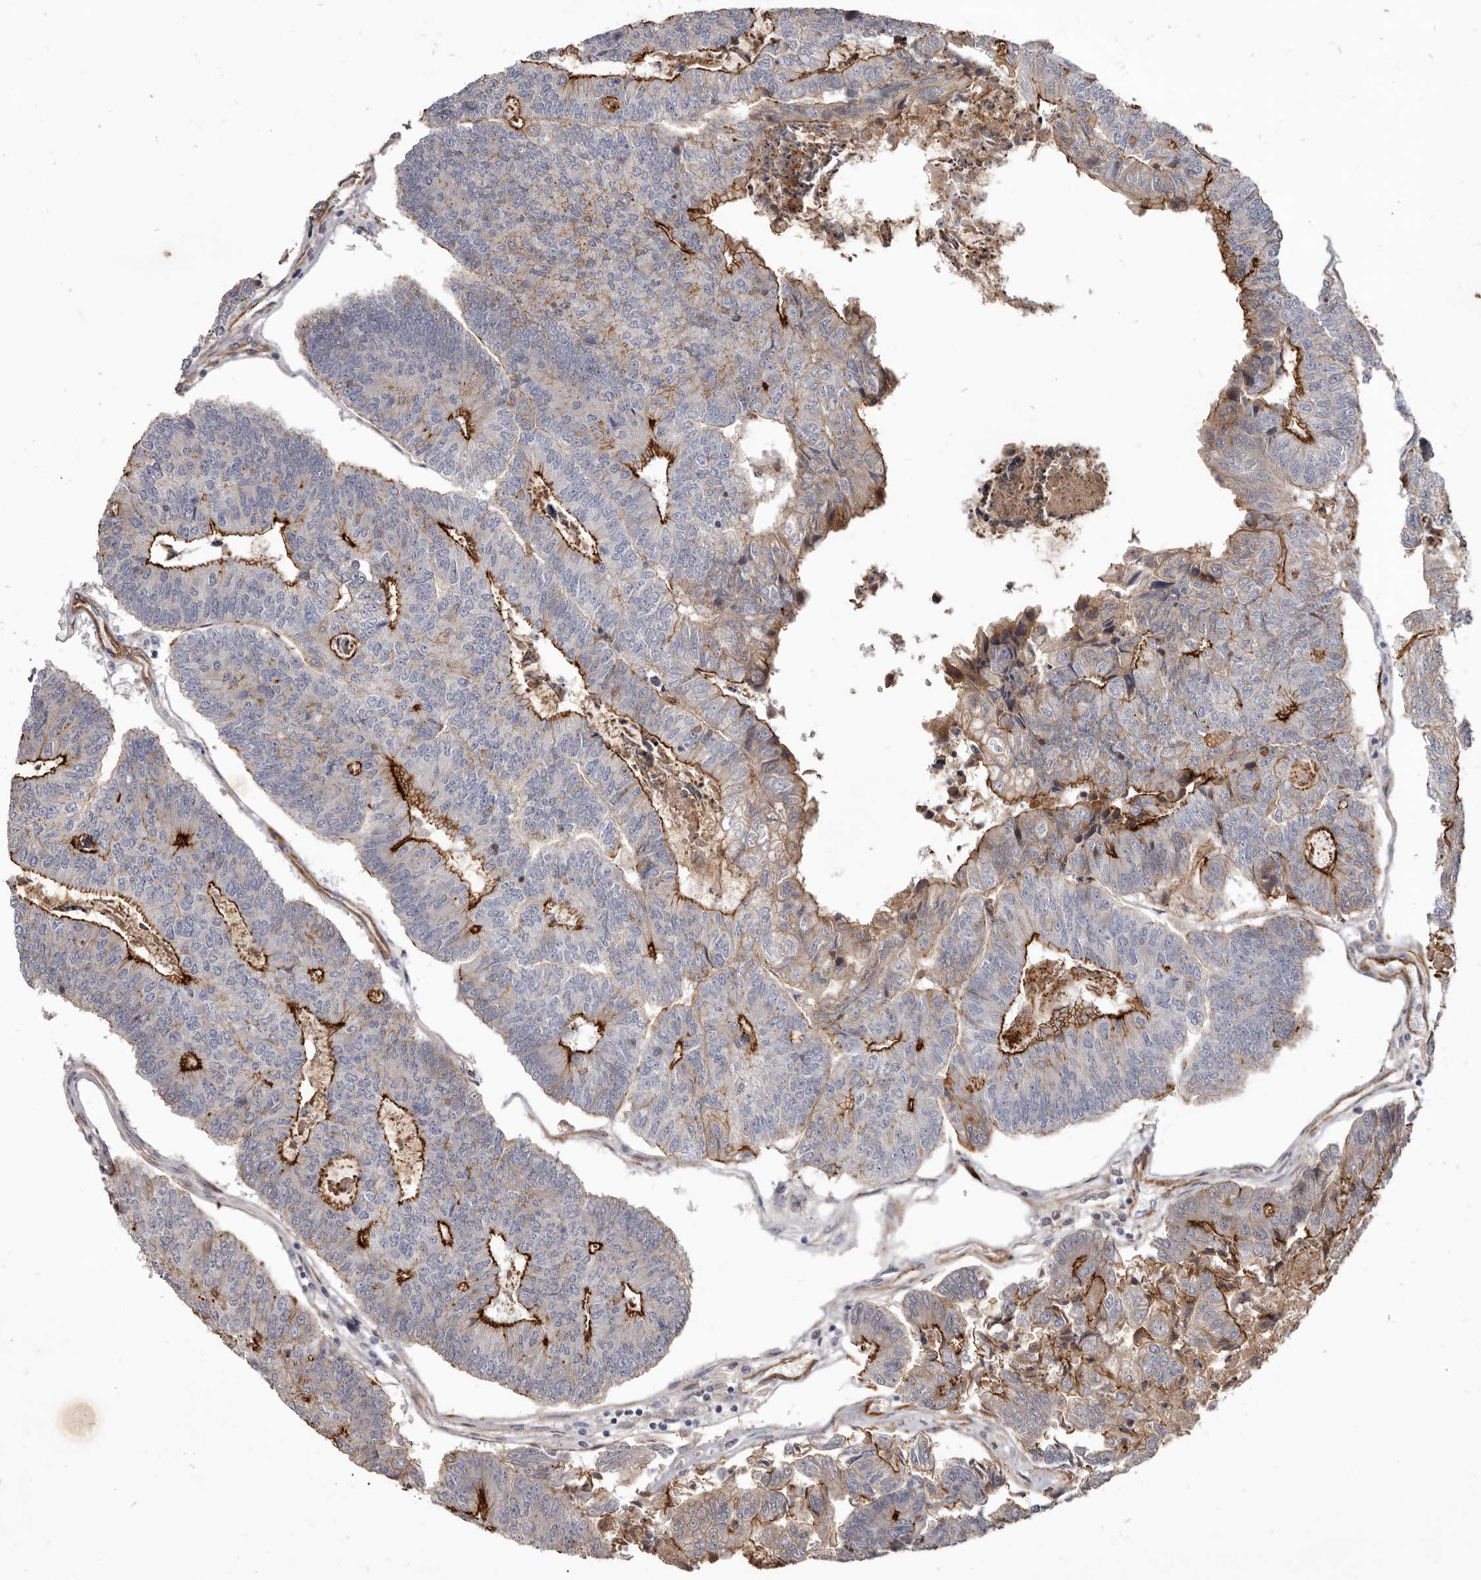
{"staining": {"intensity": "strong", "quantity": "25%-75%", "location": "cytoplasmic/membranous"}, "tissue": "colorectal cancer", "cell_type": "Tumor cells", "image_type": "cancer", "snomed": [{"axis": "morphology", "description": "Adenocarcinoma, NOS"}, {"axis": "topography", "description": "Colon"}], "caption": "There is high levels of strong cytoplasmic/membranous staining in tumor cells of colorectal cancer (adenocarcinoma), as demonstrated by immunohistochemical staining (brown color).", "gene": "CGN", "patient": {"sex": "female", "age": 67}}